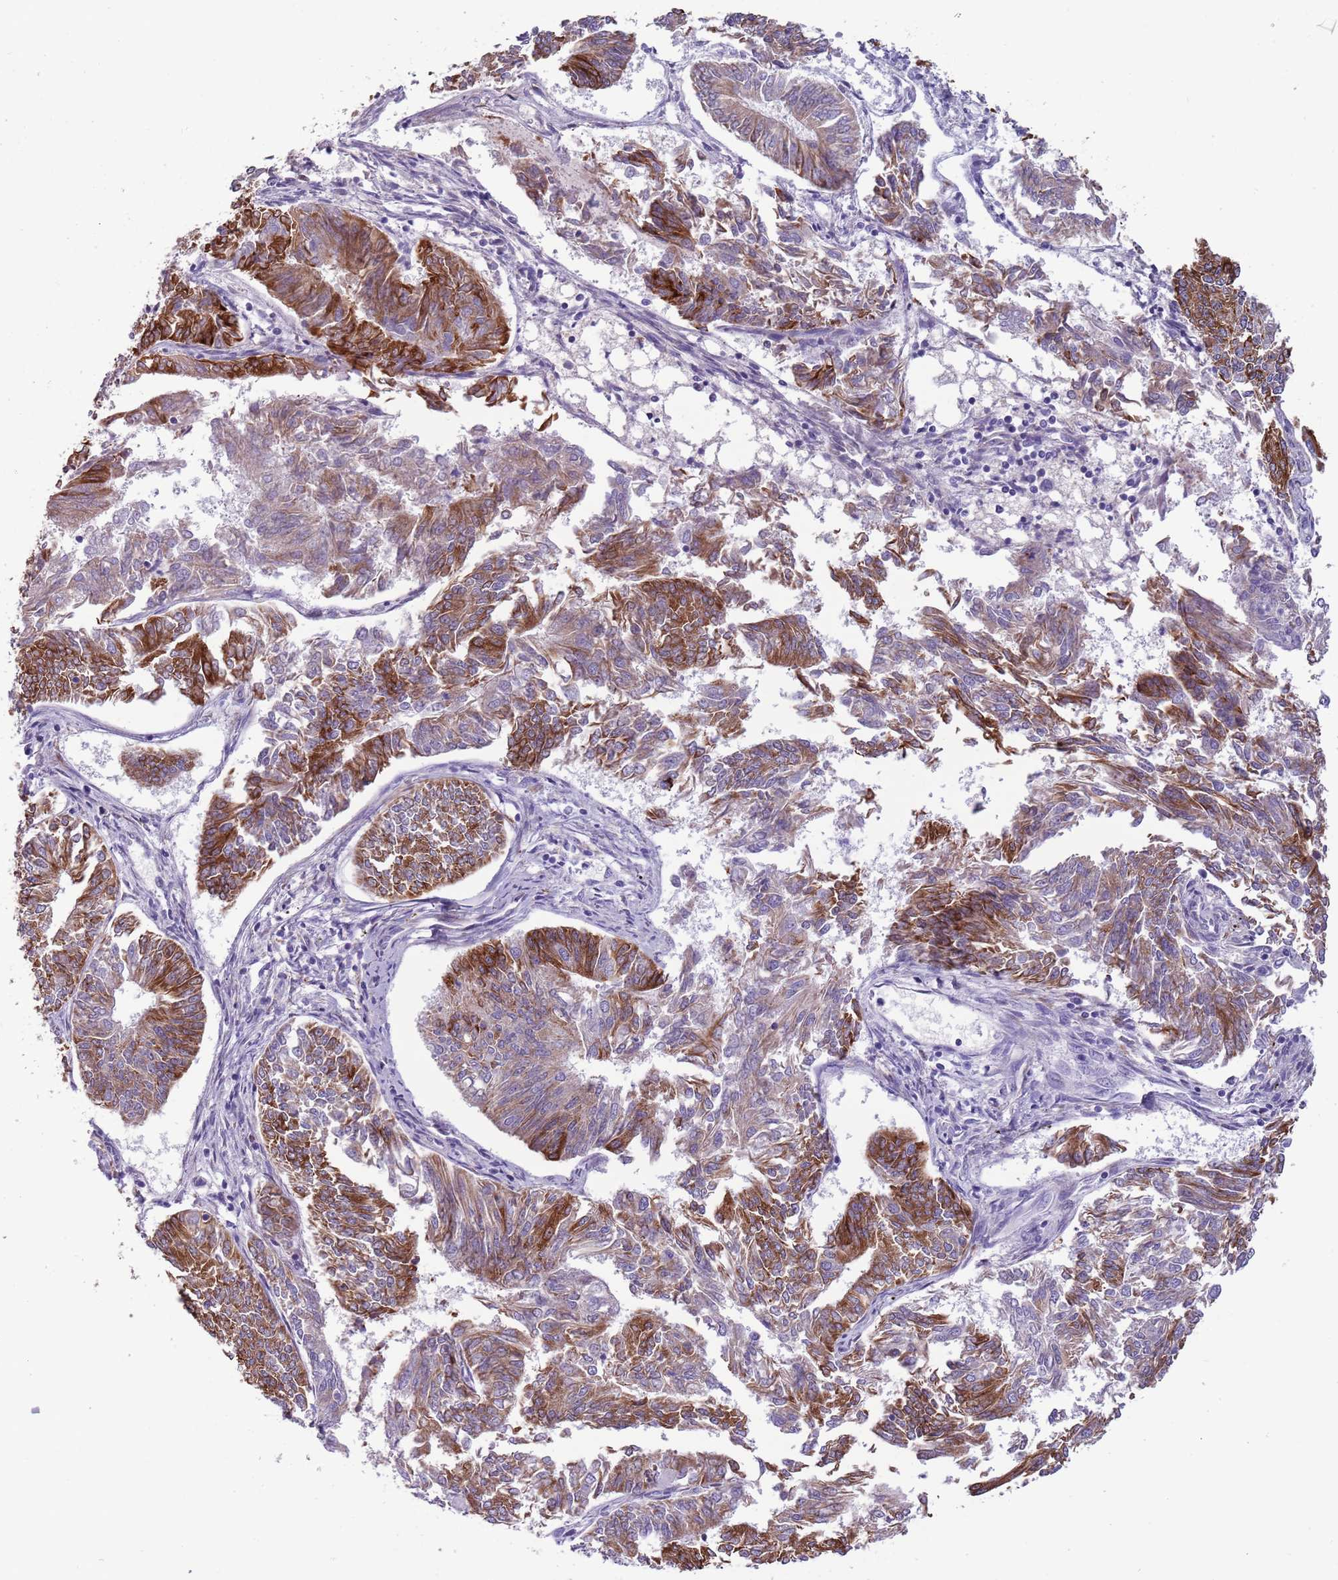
{"staining": {"intensity": "strong", "quantity": "25%-75%", "location": "cytoplasmic/membranous"}, "tissue": "endometrial cancer", "cell_type": "Tumor cells", "image_type": "cancer", "snomed": [{"axis": "morphology", "description": "Adenocarcinoma, NOS"}, {"axis": "topography", "description": "Endometrium"}], "caption": "Immunohistochemical staining of human endometrial adenocarcinoma shows strong cytoplasmic/membranous protein expression in about 25%-75% of tumor cells.", "gene": "MRPL32", "patient": {"sex": "female", "age": 58}}